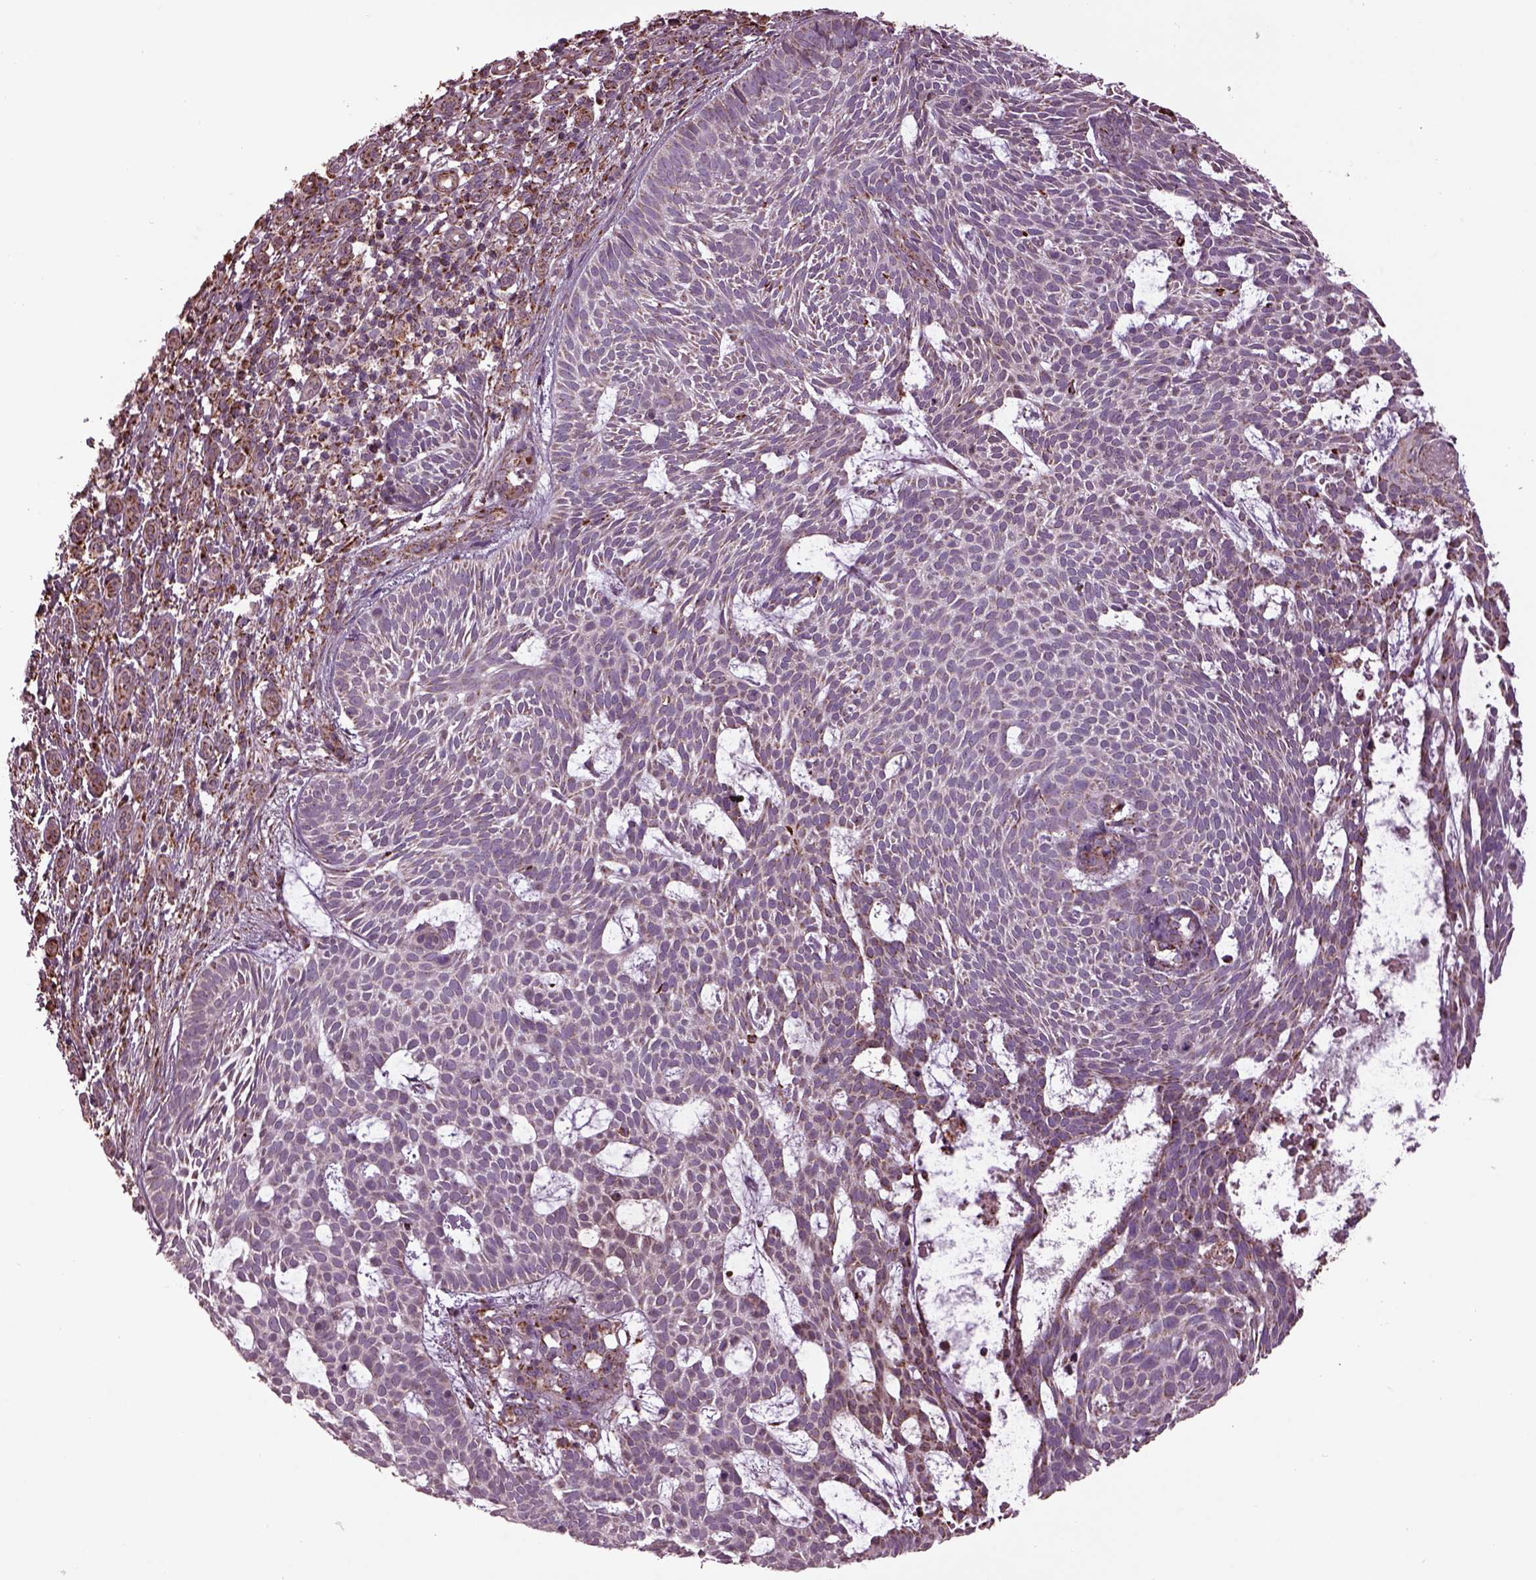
{"staining": {"intensity": "negative", "quantity": "none", "location": "none"}, "tissue": "skin cancer", "cell_type": "Tumor cells", "image_type": "cancer", "snomed": [{"axis": "morphology", "description": "Basal cell carcinoma"}, {"axis": "topography", "description": "Skin"}], "caption": "Histopathology image shows no protein staining in tumor cells of skin basal cell carcinoma tissue.", "gene": "TMEM254", "patient": {"sex": "male", "age": 59}}